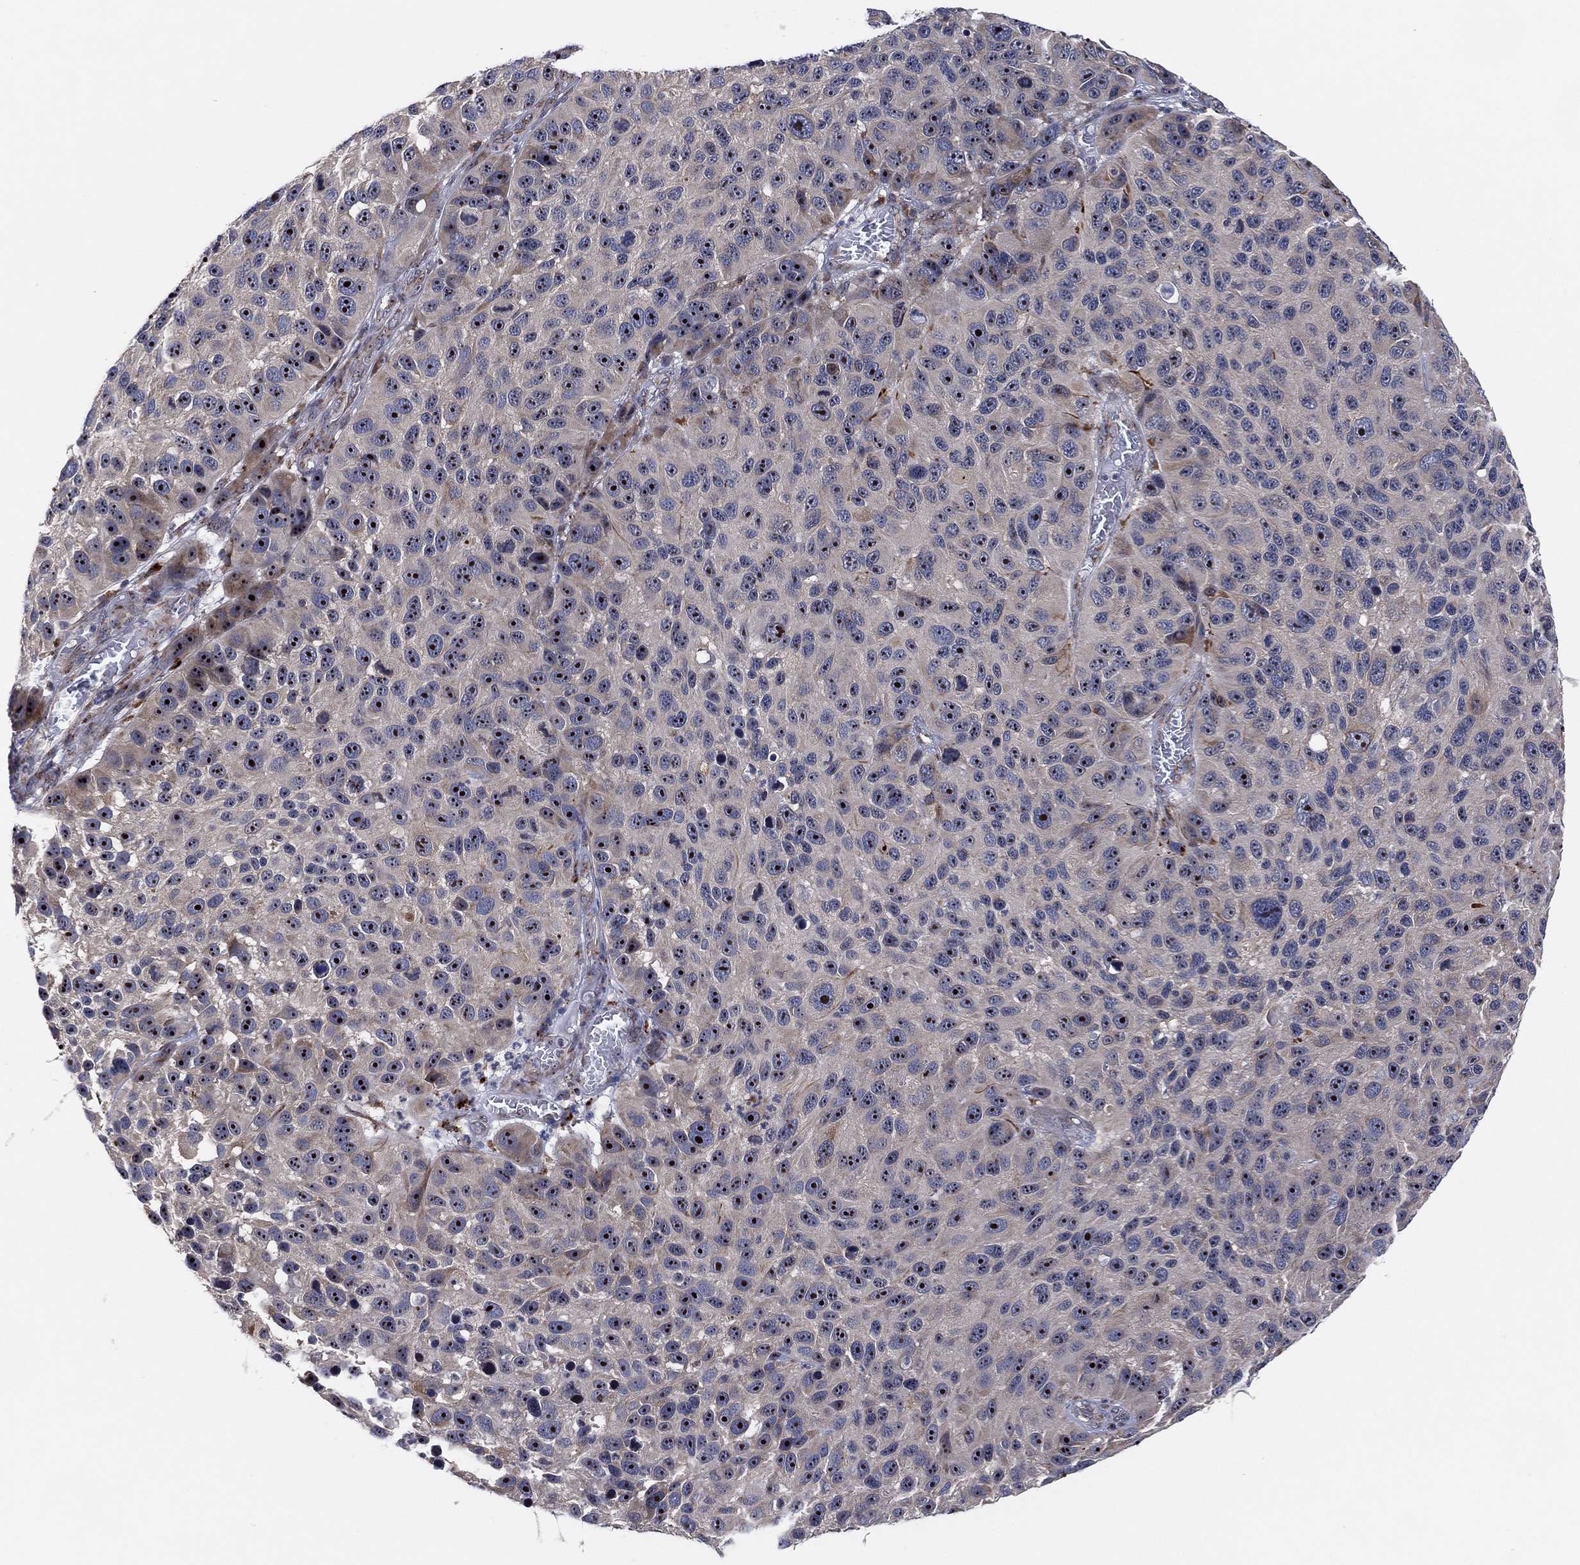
{"staining": {"intensity": "moderate", "quantity": "<25%", "location": "cytoplasmic/membranous,nuclear"}, "tissue": "melanoma", "cell_type": "Tumor cells", "image_type": "cancer", "snomed": [{"axis": "morphology", "description": "Malignant melanoma, NOS"}, {"axis": "topography", "description": "Skin"}], "caption": "Protein staining exhibits moderate cytoplasmic/membranous and nuclear positivity in approximately <25% of tumor cells in melanoma.", "gene": "FAM104A", "patient": {"sex": "male", "age": 53}}